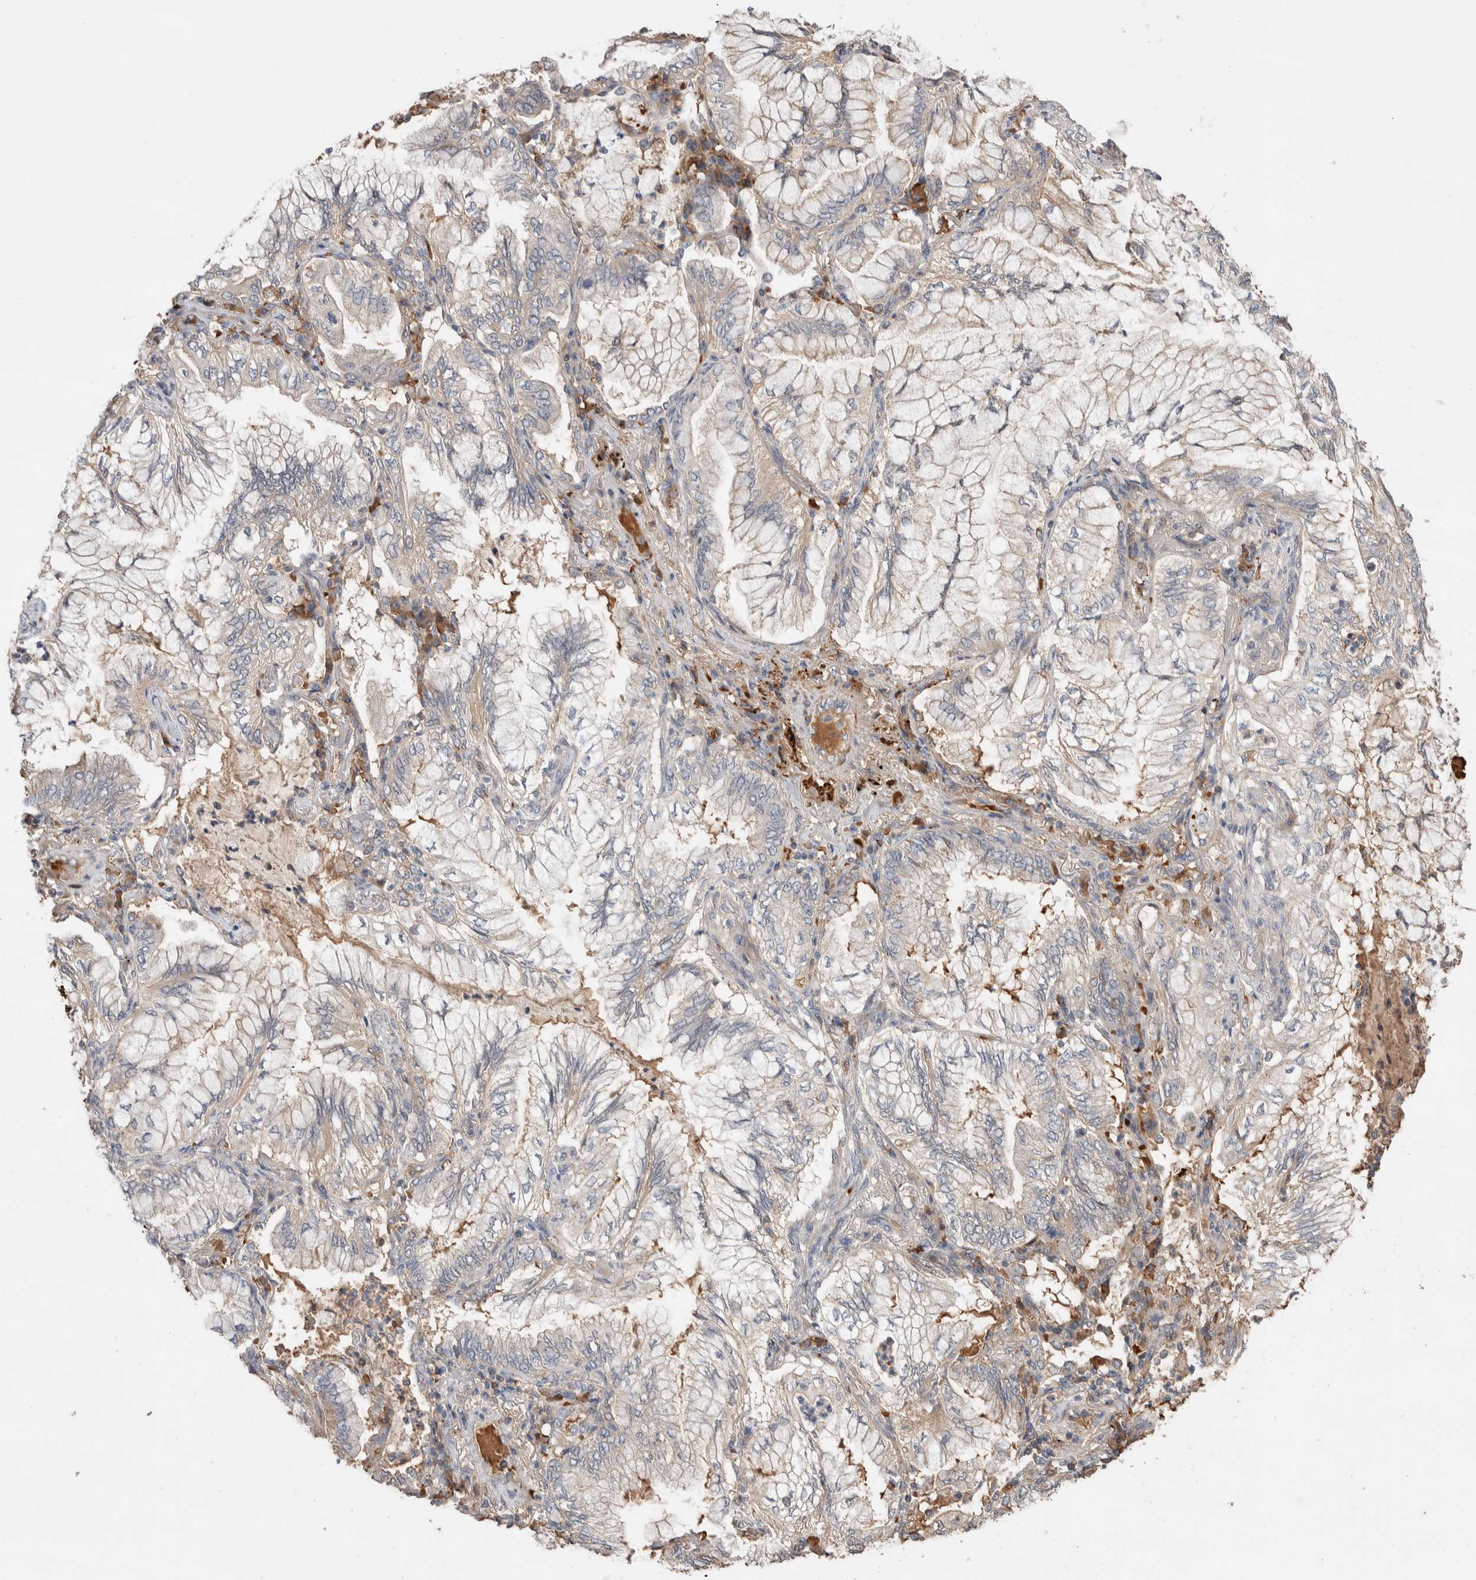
{"staining": {"intensity": "weak", "quantity": "<25%", "location": "cytoplasmic/membranous"}, "tissue": "lung cancer", "cell_type": "Tumor cells", "image_type": "cancer", "snomed": [{"axis": "morphology", "description": "Adenocarcinoma, NOS"}, {"axis": "topography", "description": "Lung"}], "caption": "DAB immunohistochemical staining of lung adenocarcinoma displays no significant positivity in tumor cells.", "gene": "WDR91", "patient": {"sex": "female", "age": 70}}